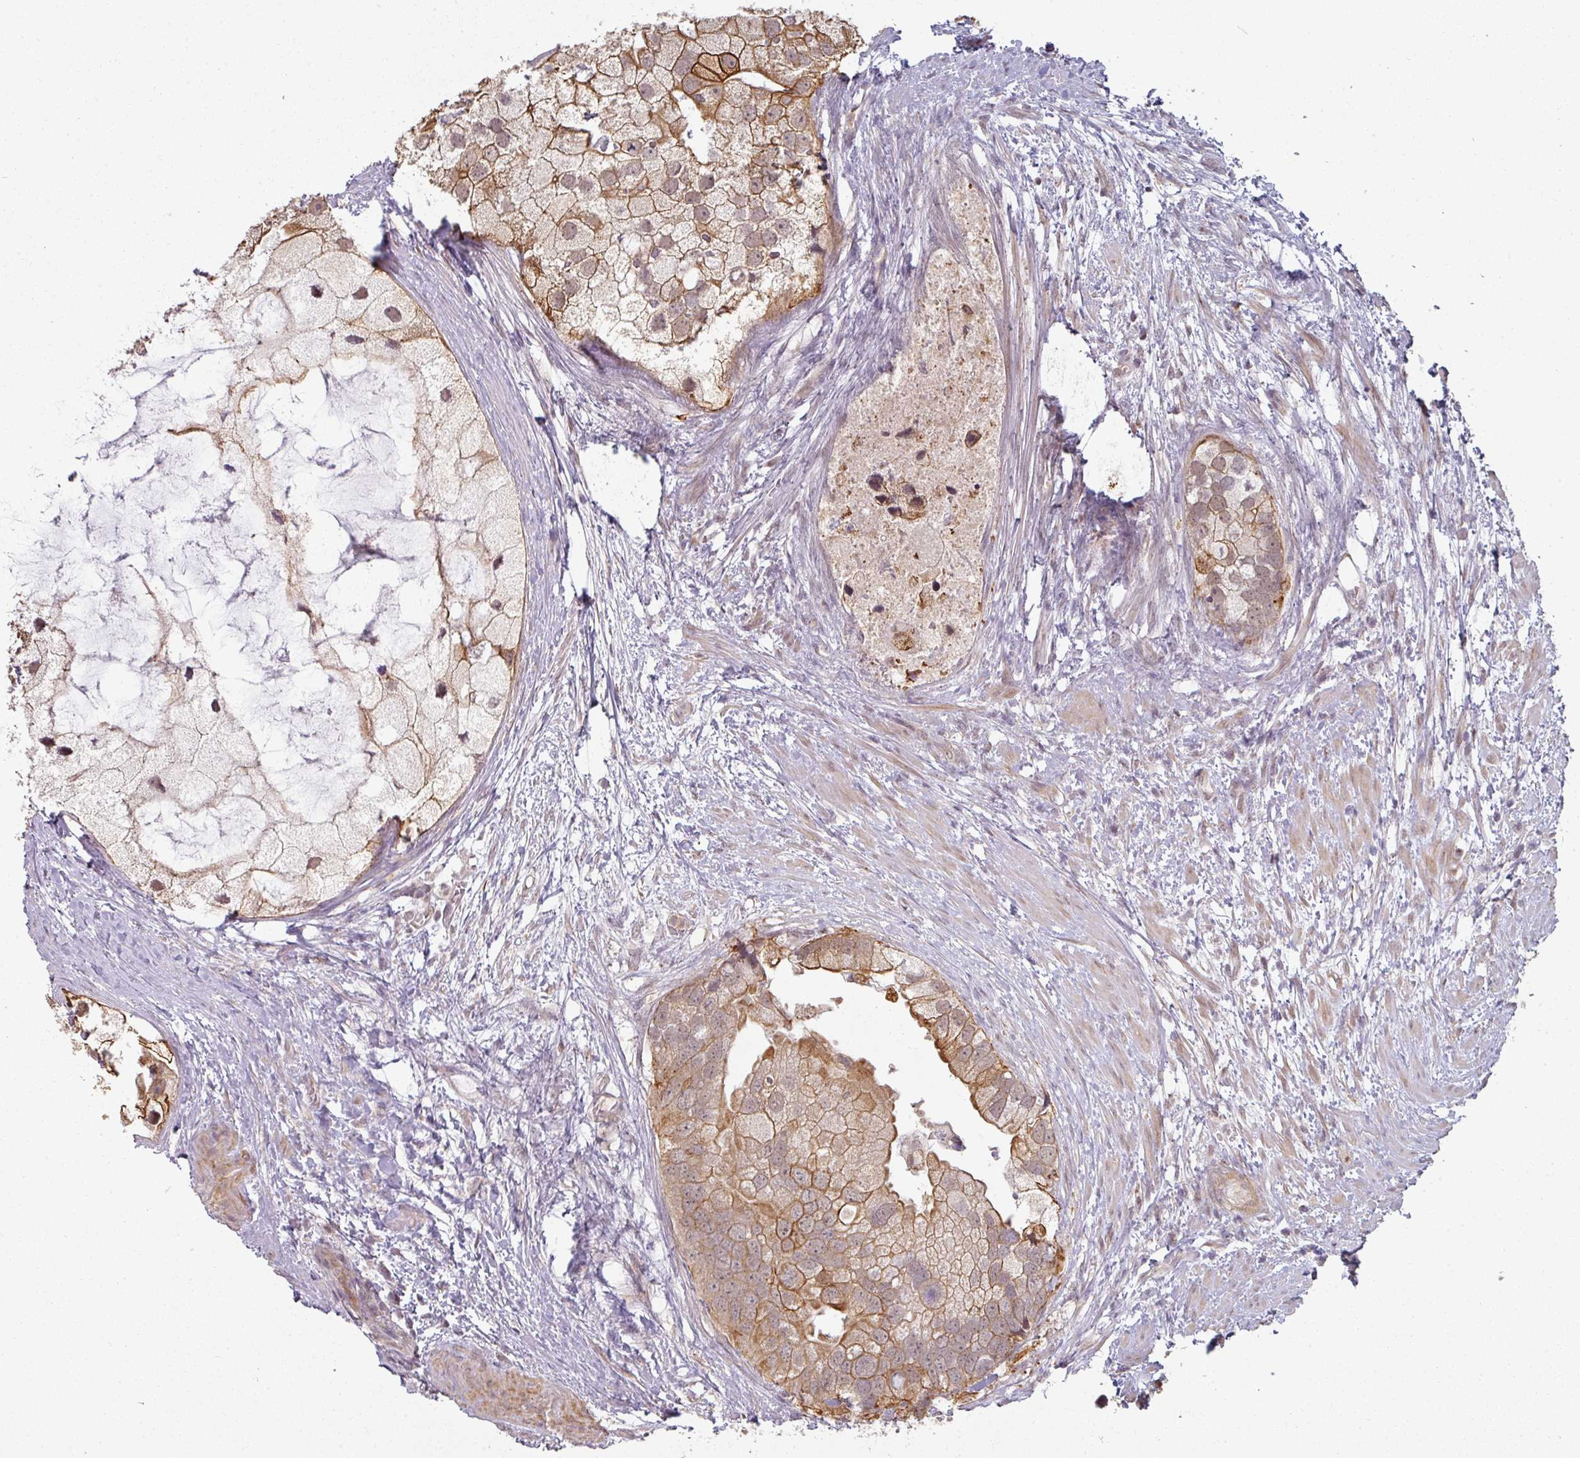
{"staining": {"intensity": "moderate", "quantity": "25%-75%", "location": "cytoplasmic/membranous"}, "tissue": "prostate cancer", "cell_type": "Tumor cells", "image_type": "cancer", "snomed": [{"axis": "morphology", "description": "Adenocarcinoma, High grade"}, {"axis": "topography", "description": "Prostate"}], "caption": "Moderate cytoplasmic/membranous staining is appreciated in about 25%-75% of tumor cells in prostate cancer (high-grade adenocarcinoma).", "gene": "GTF2H3", "patient": {"sex": "male", "age": 62}}